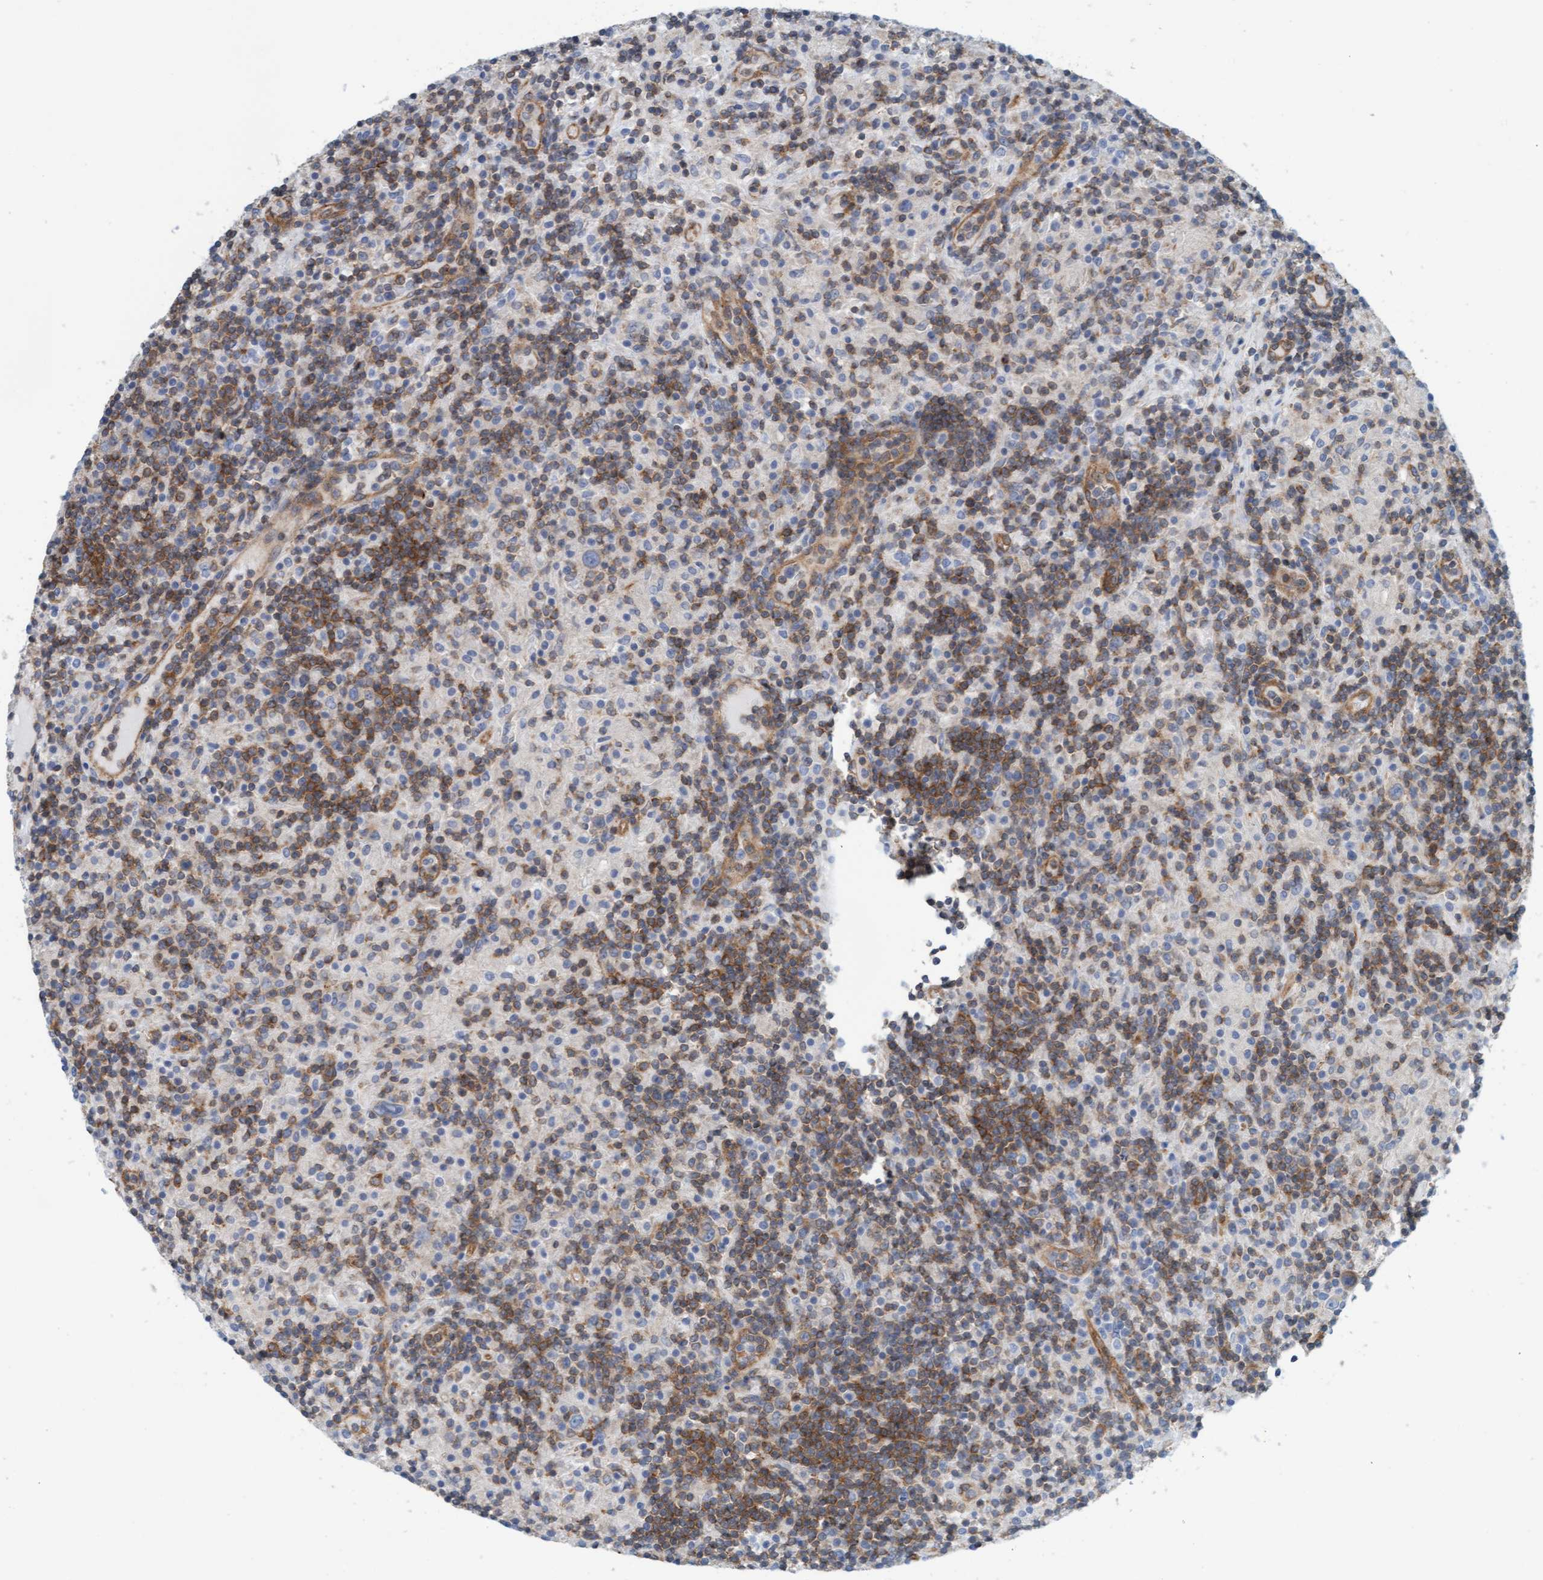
{"staining": {"intensity": "negative", "quantity": "none", "location": "none"}, "tissue": "lymphoma", "cell_type": "Tumor cells", "image_type": "cancer", "snomed": [{"axis": "morphology", "description": "Hodgkin's disease, NOS"}, {"axis": "topography", "description": "Lymph node"}], "caption": "The micrograph demonstrates no significant expression in tumor cells of Hodgkin's disease. (IHC, brightfield microscopy, high magnification).", "gene": "PRKD2", "patient": {"sex": "male", "age": 70}}